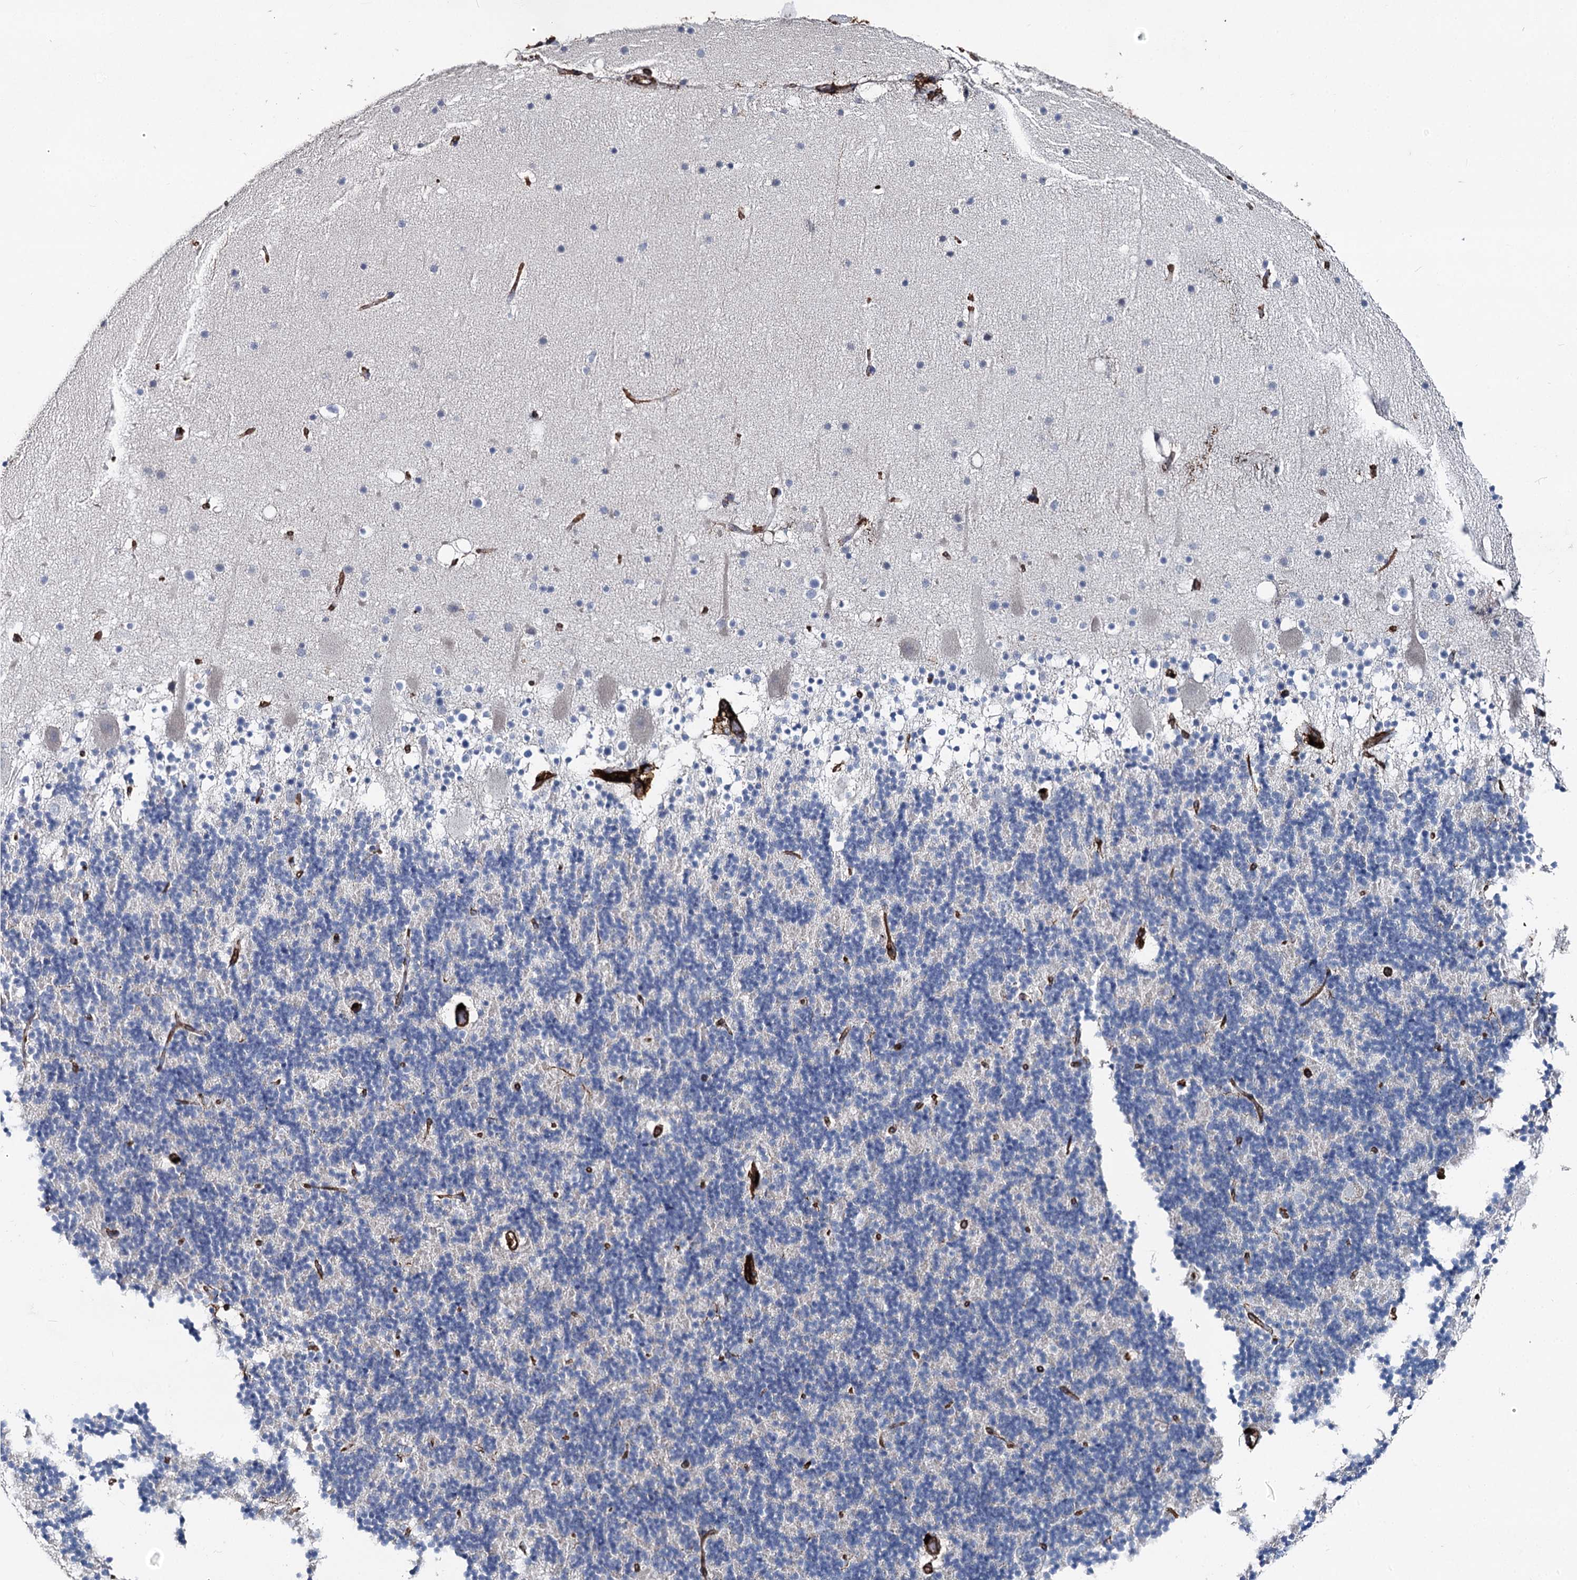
{"staining": {"intensity": "negative", "quantity": "none", "location": "none"}, "tissue": "cerebellum", "cell_type": "Cells in granular layer", "image_type": "normal", "snomed": [{"axis": "morphology", "description": "Normal tissue, NOS"}, {"axis": "topography", "description": "Cerebellum"}], "caption": "Immunohistochemical staining of benign cerebellum reveals no significant staining in cells in granular layer. (Brightfield microscopy of DAB IHC at high magnification).", "gene": "CLEC4M", "patient": {"sex": "male", "age": 57}}